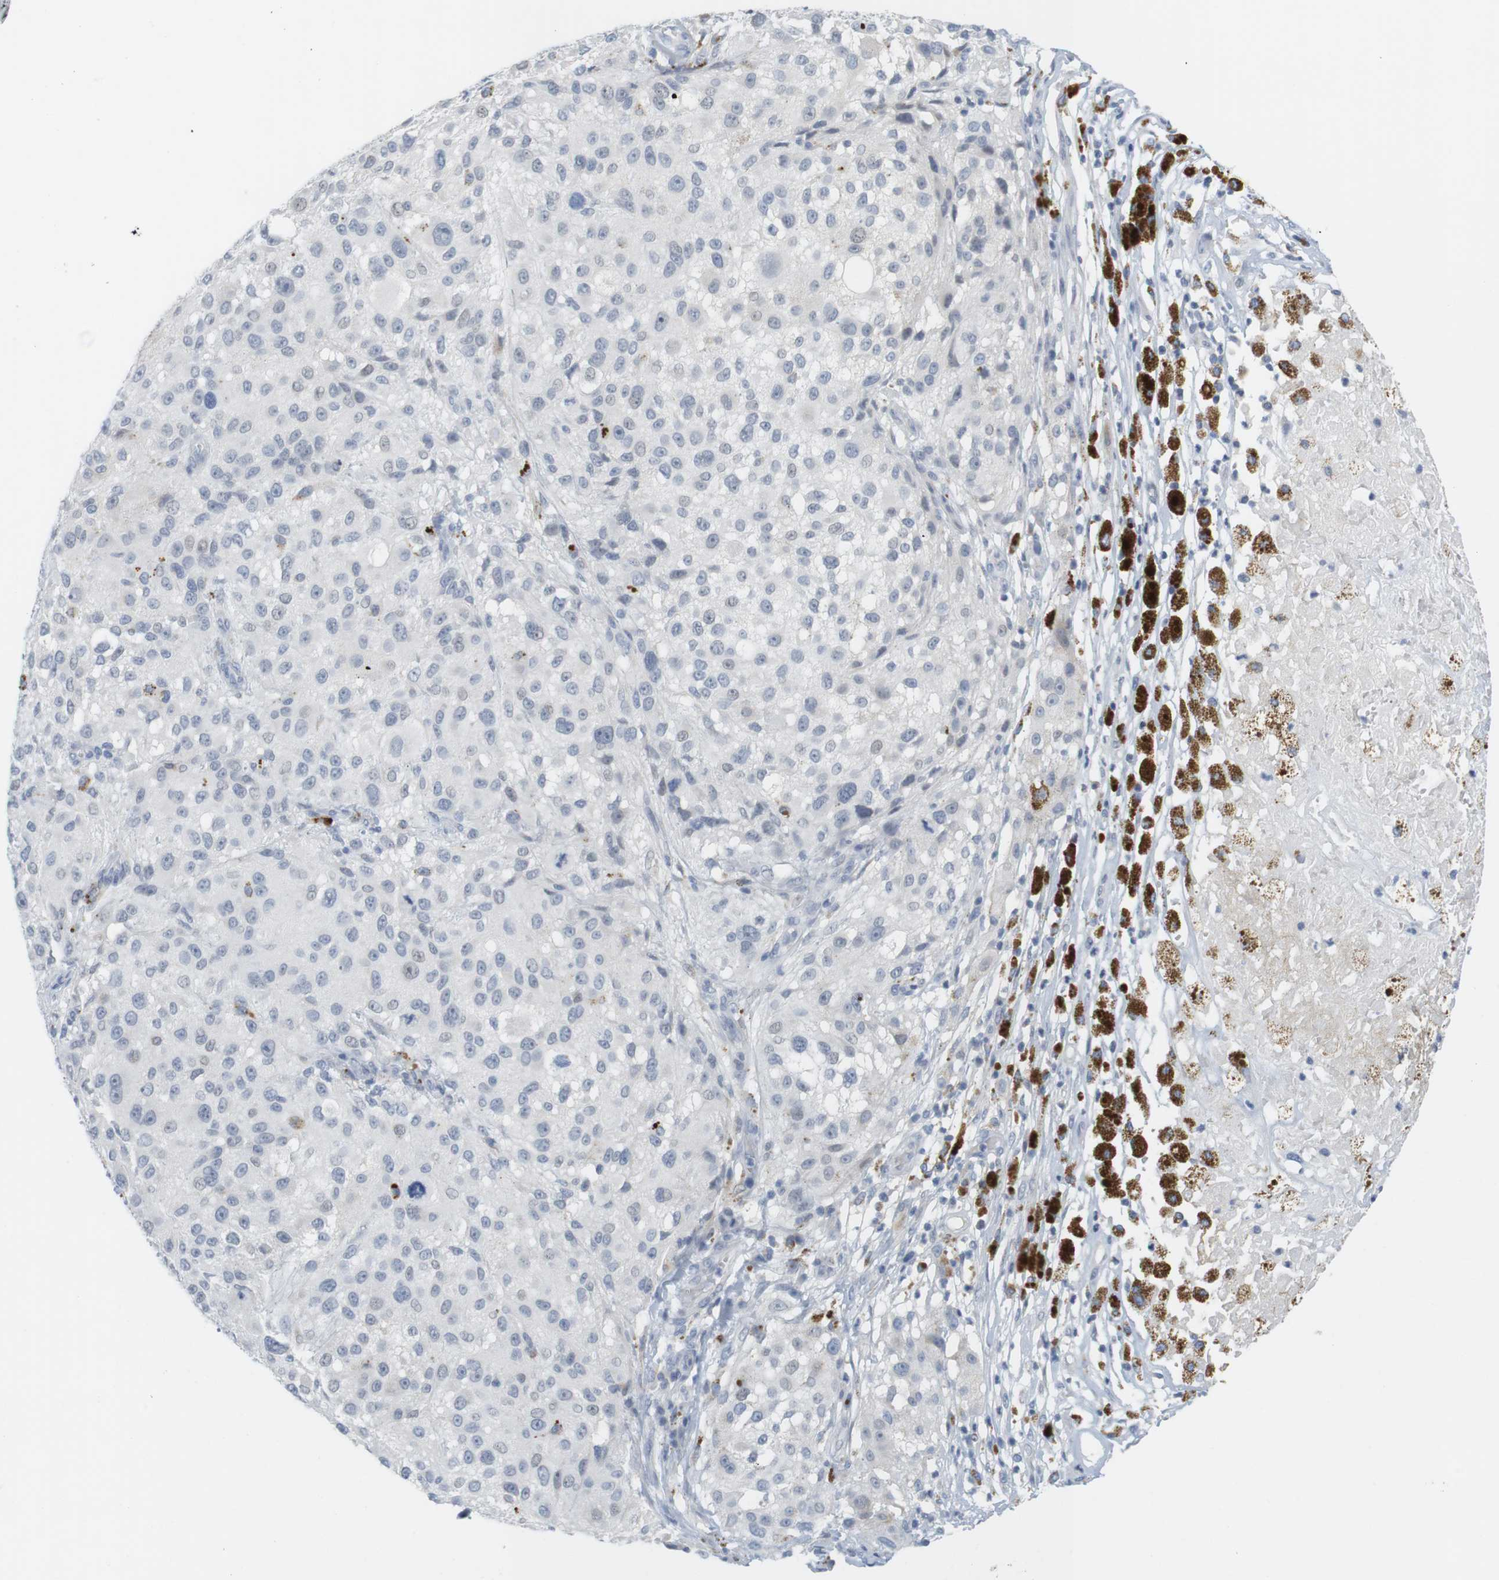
{"staining": {"intensity": "negative", "quantity": "none", "location": "none"}, "tissue": "melanoma", "cell_type": "Tumor cells", "image_type": "cancer", "snomed": [{"axis": "morphology", "description": "Necrosis, NOS"}, {"axis": "morphology", "description": "Malignant melanoma, NOS"}, {"axis": "topography", "description": "Skin"}], "caption": "Malignant melanoma stained for a protein using IHC reveals no expression tumor cells.", "gene": "YIPF1", "patient": {"sex": "female", "age": 87}}